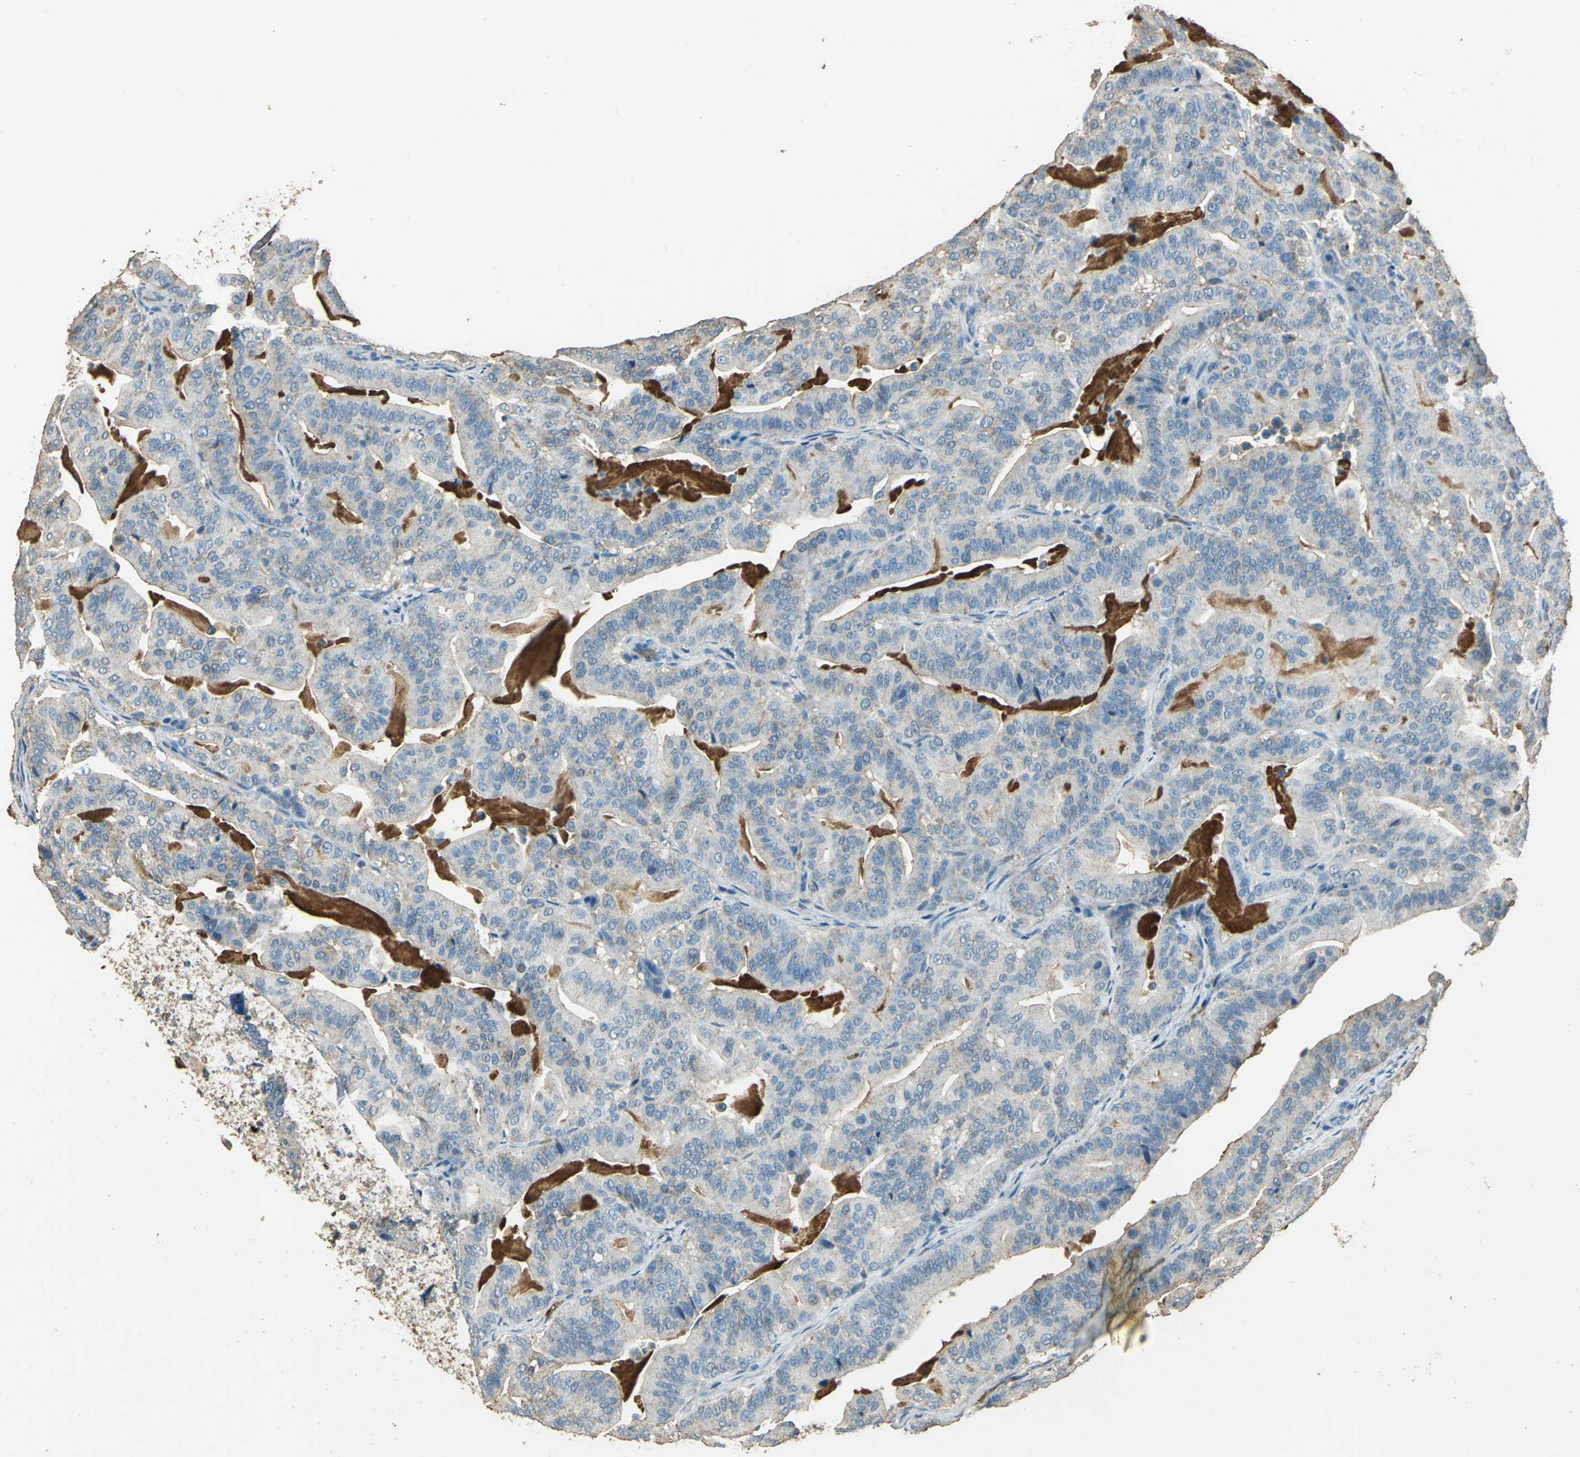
{"staining": {"intensity": "weak", "quantity": "25%-75%", "location": "cytoplasmic/membranous"}, "tissue": "pancreatic cancer", "cell_type": "Tumor cells", "image_type": "cancer", "snomed": [{"axis": "morphology", "description": "Adenocarcinoma, NOS"}, {"axis": "topography", "description": "Pancreas"}], "caption": "Pancreatic cancer stained for a protein (brown) exhibits weak cytoplasmic/membranous positive expression in about 25%-75% of tumor cells.", "gene": "TRAPPC2", "patient": {"sex": "male", "age": 63}}